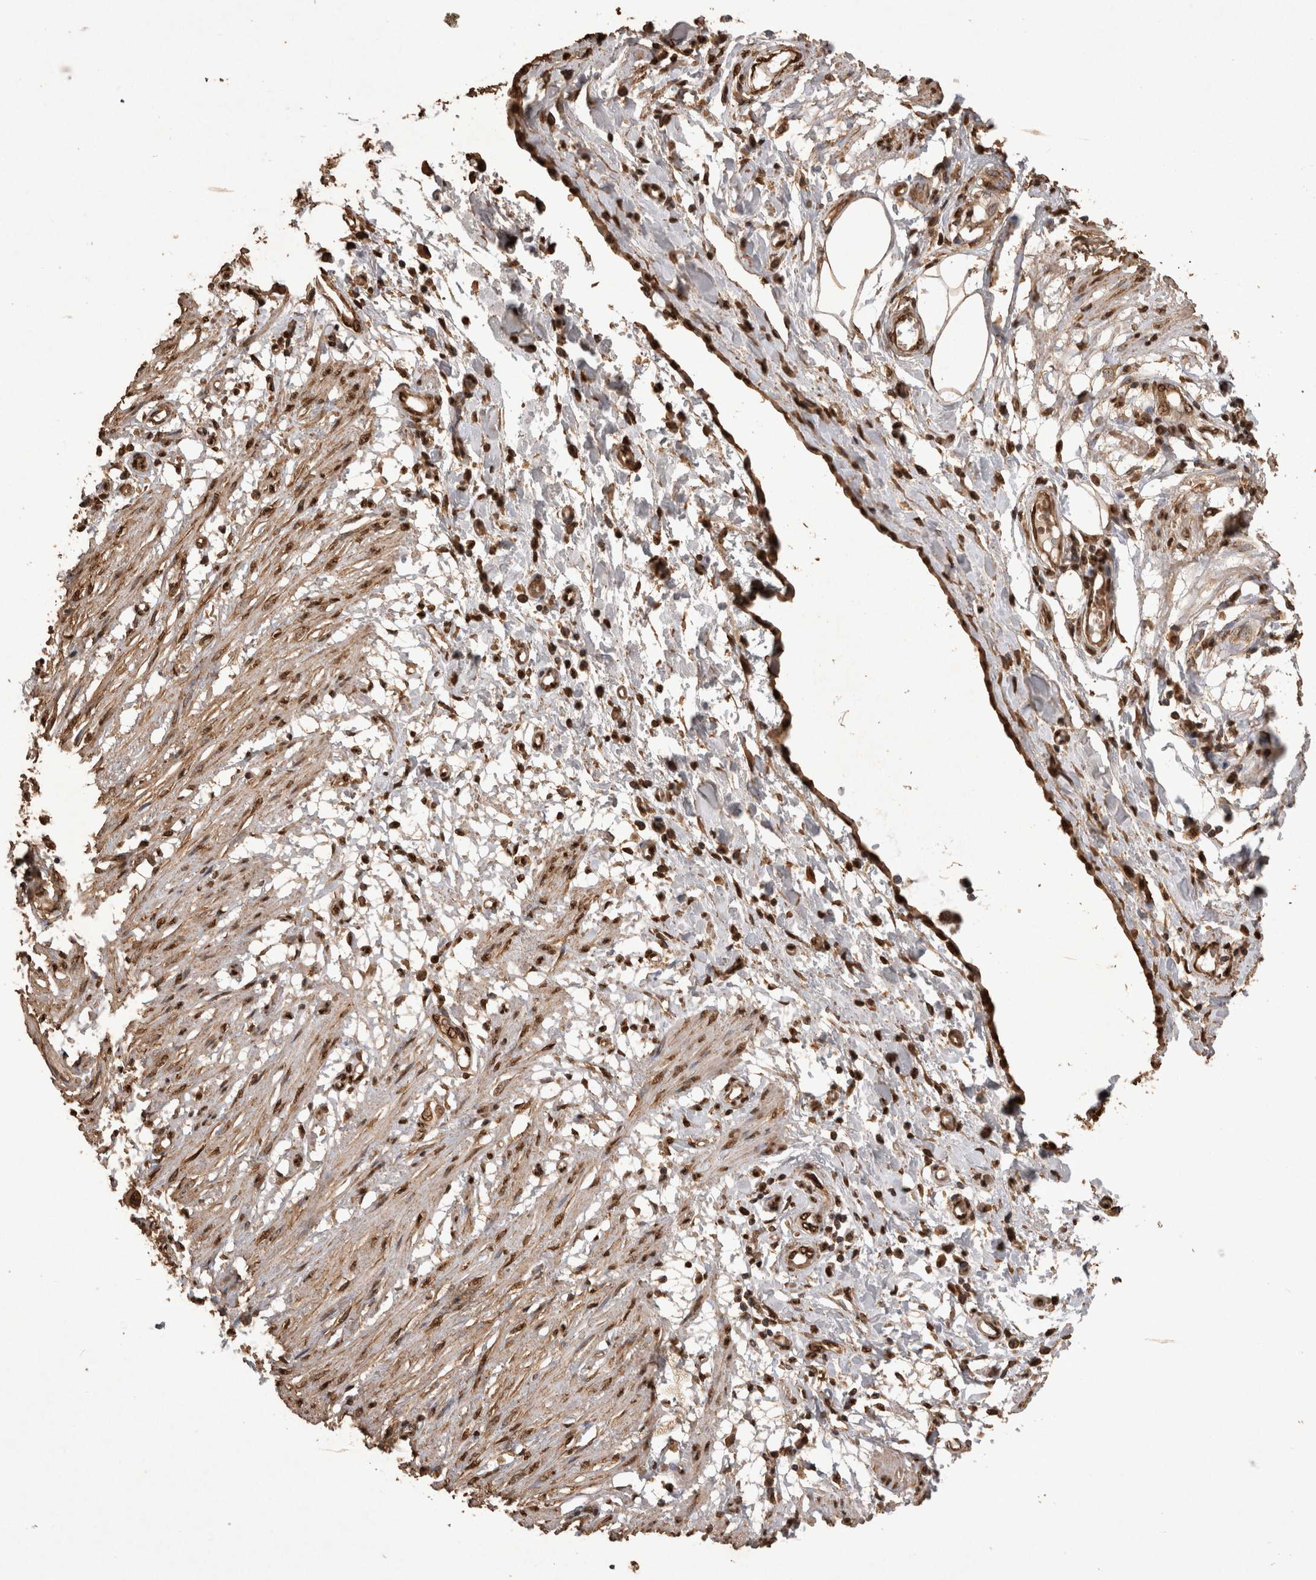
{"staining": {"intensity": "moderate", "quantity": ">75%", "location": "nuclear"}, "tissue": "smooth muscle", "cell_type": "Smooth muscle cells", "image_type": "normal", "snomed": [{"axis": "morphology", "description": "Normal tissue, NOS"}, {"axis": "morphology", "description": "Adenocarcinoma, NOS"}, {"axis": "topography", "description": "Smooth muscle"}, {"axis": "topography", "description": "Colon"}], "caption": "Smooth muscle cells reveal moderate nuclear staining in approximately >75% of cells in unremarkable smooth muscle.", "gene": "OAS2", "patient": {"sex": "male", "age": 14}}